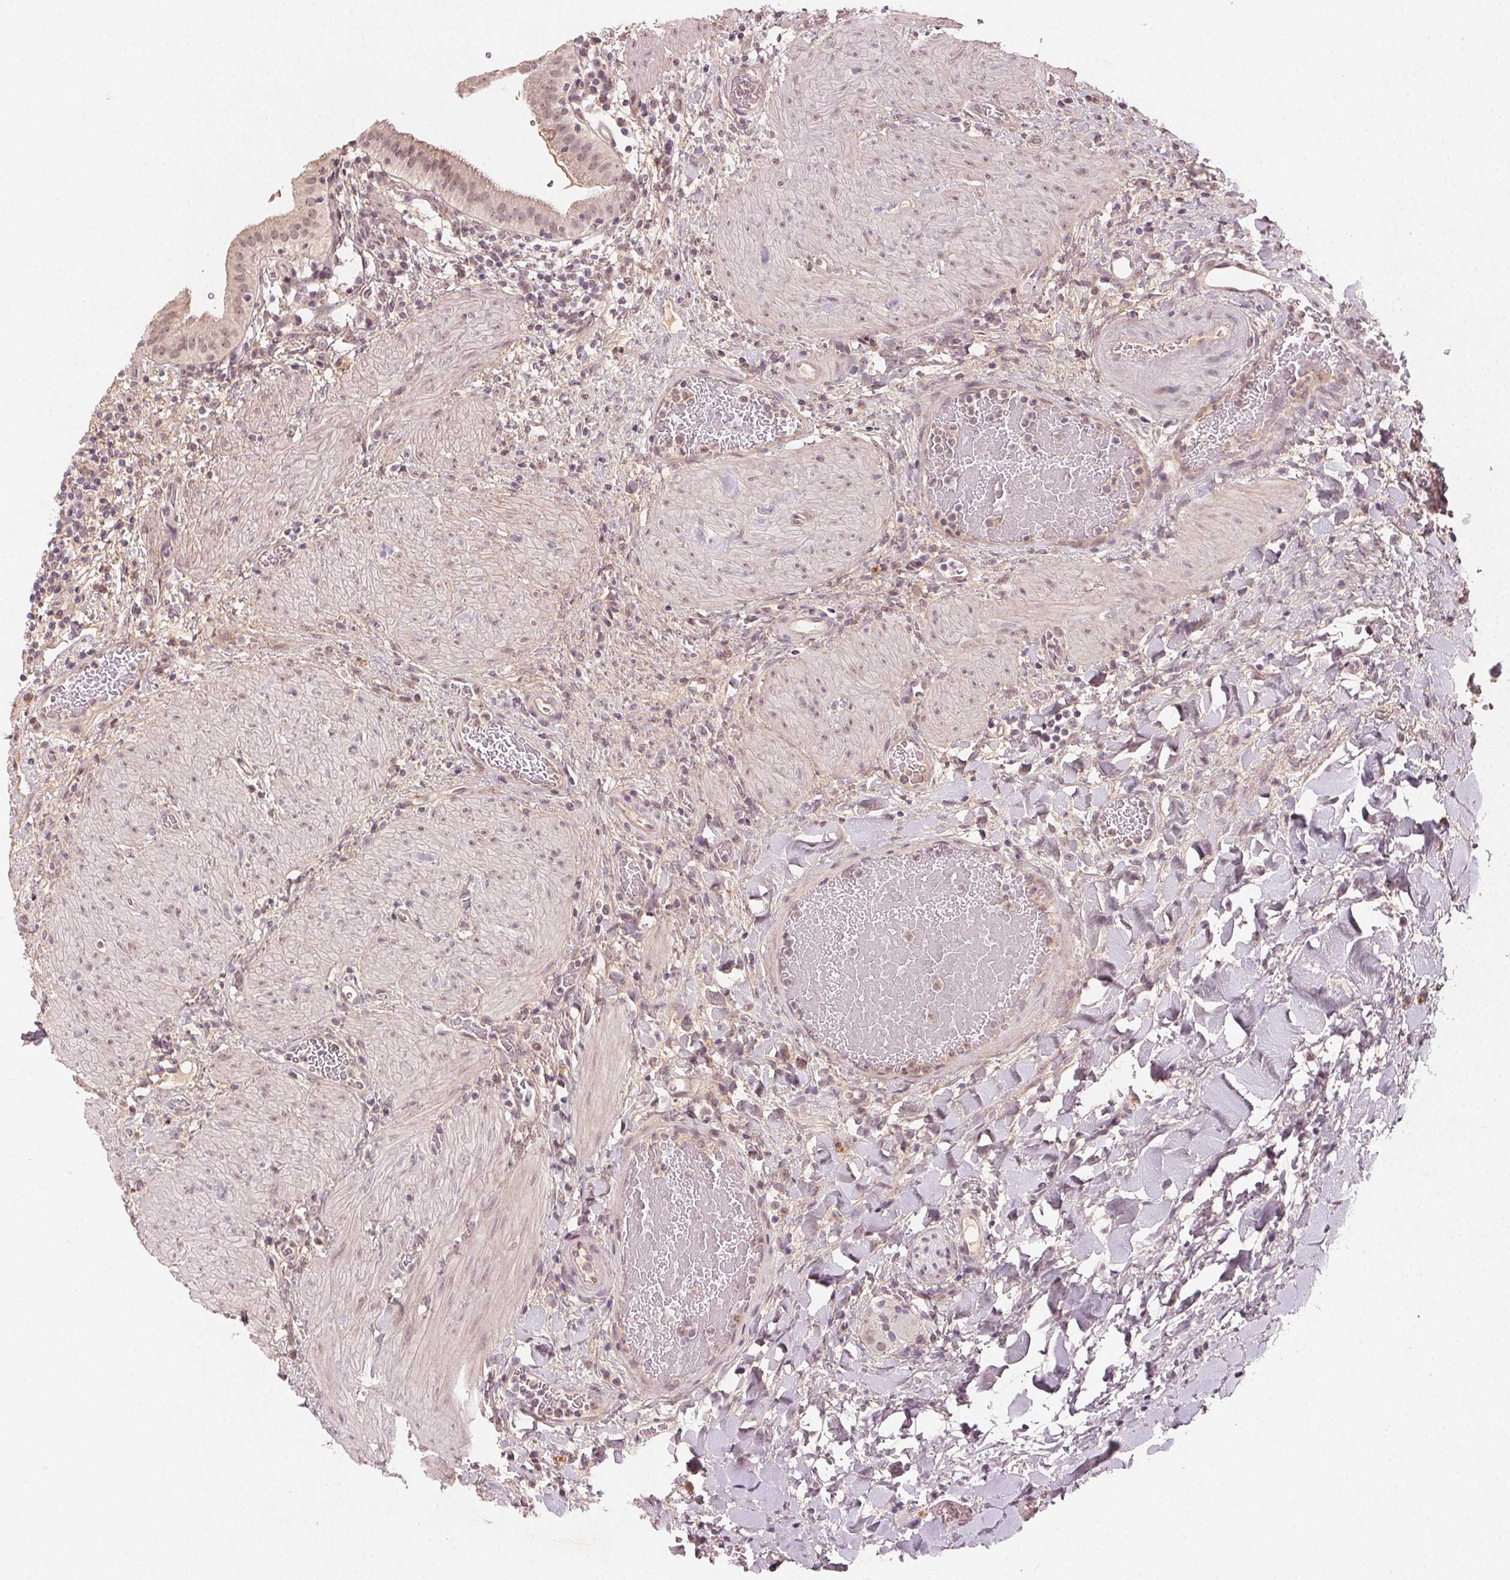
{"staining": {"intensity": "weak", "quantity": "<25%", "location": "cytoplasmic/membranous"}, "tissue": "gallbladder", "cell_type": "Glandular cells", "image_type": "normal", "snomed": [{"axis": "morphology", "description": "Normal tissue, NOS"}, {"axis": "topography", "description": "Gallbladder"}], "caption": "The micrograph displays no significant positivity in glandular cells of gallbladder.", "gene": "TUB", "patient": {"sex": "male", "age": 26}}